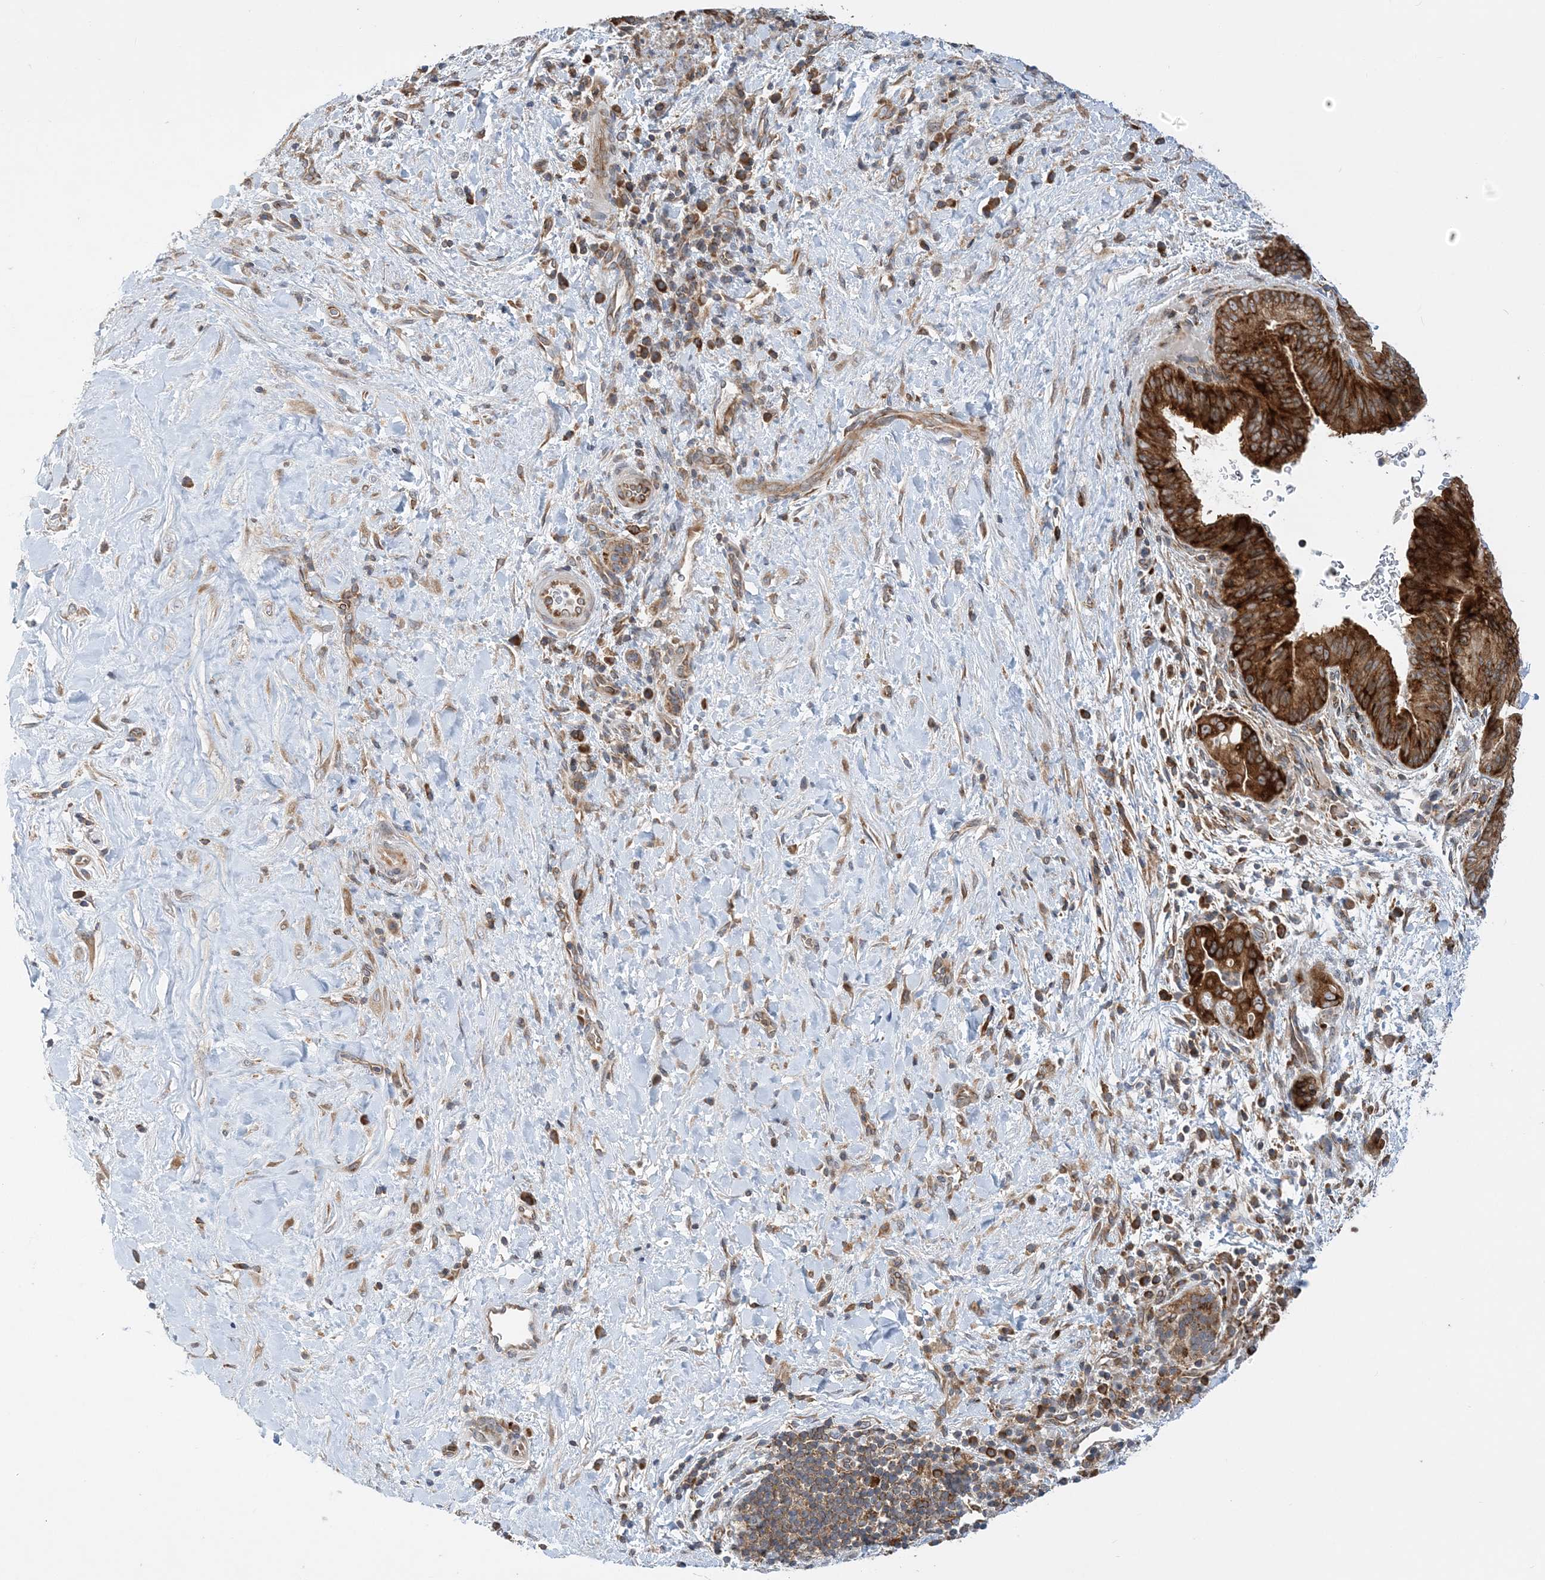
{"staining": {"intensity": "strong", "quantity": ">75%", "location": "cytoplasmic/membranous"}, "tissue": "pancreatic cancer", "cell_type": "Tumor cells", "image_type": "cancer", "snomed": [{"axis": "morphology", "description": "Adenocarcinoma, NOS"}, {"axis": "topography", "description": "Pancreas"}], "caption": "Protein staining exhibits strong cytoplasmic/membranous expression in about >75% of tumor cells in adenocarcinoma (pancreatic).", "gene": "LARP4B", "patient": {"sex": "male", "age": 75}}